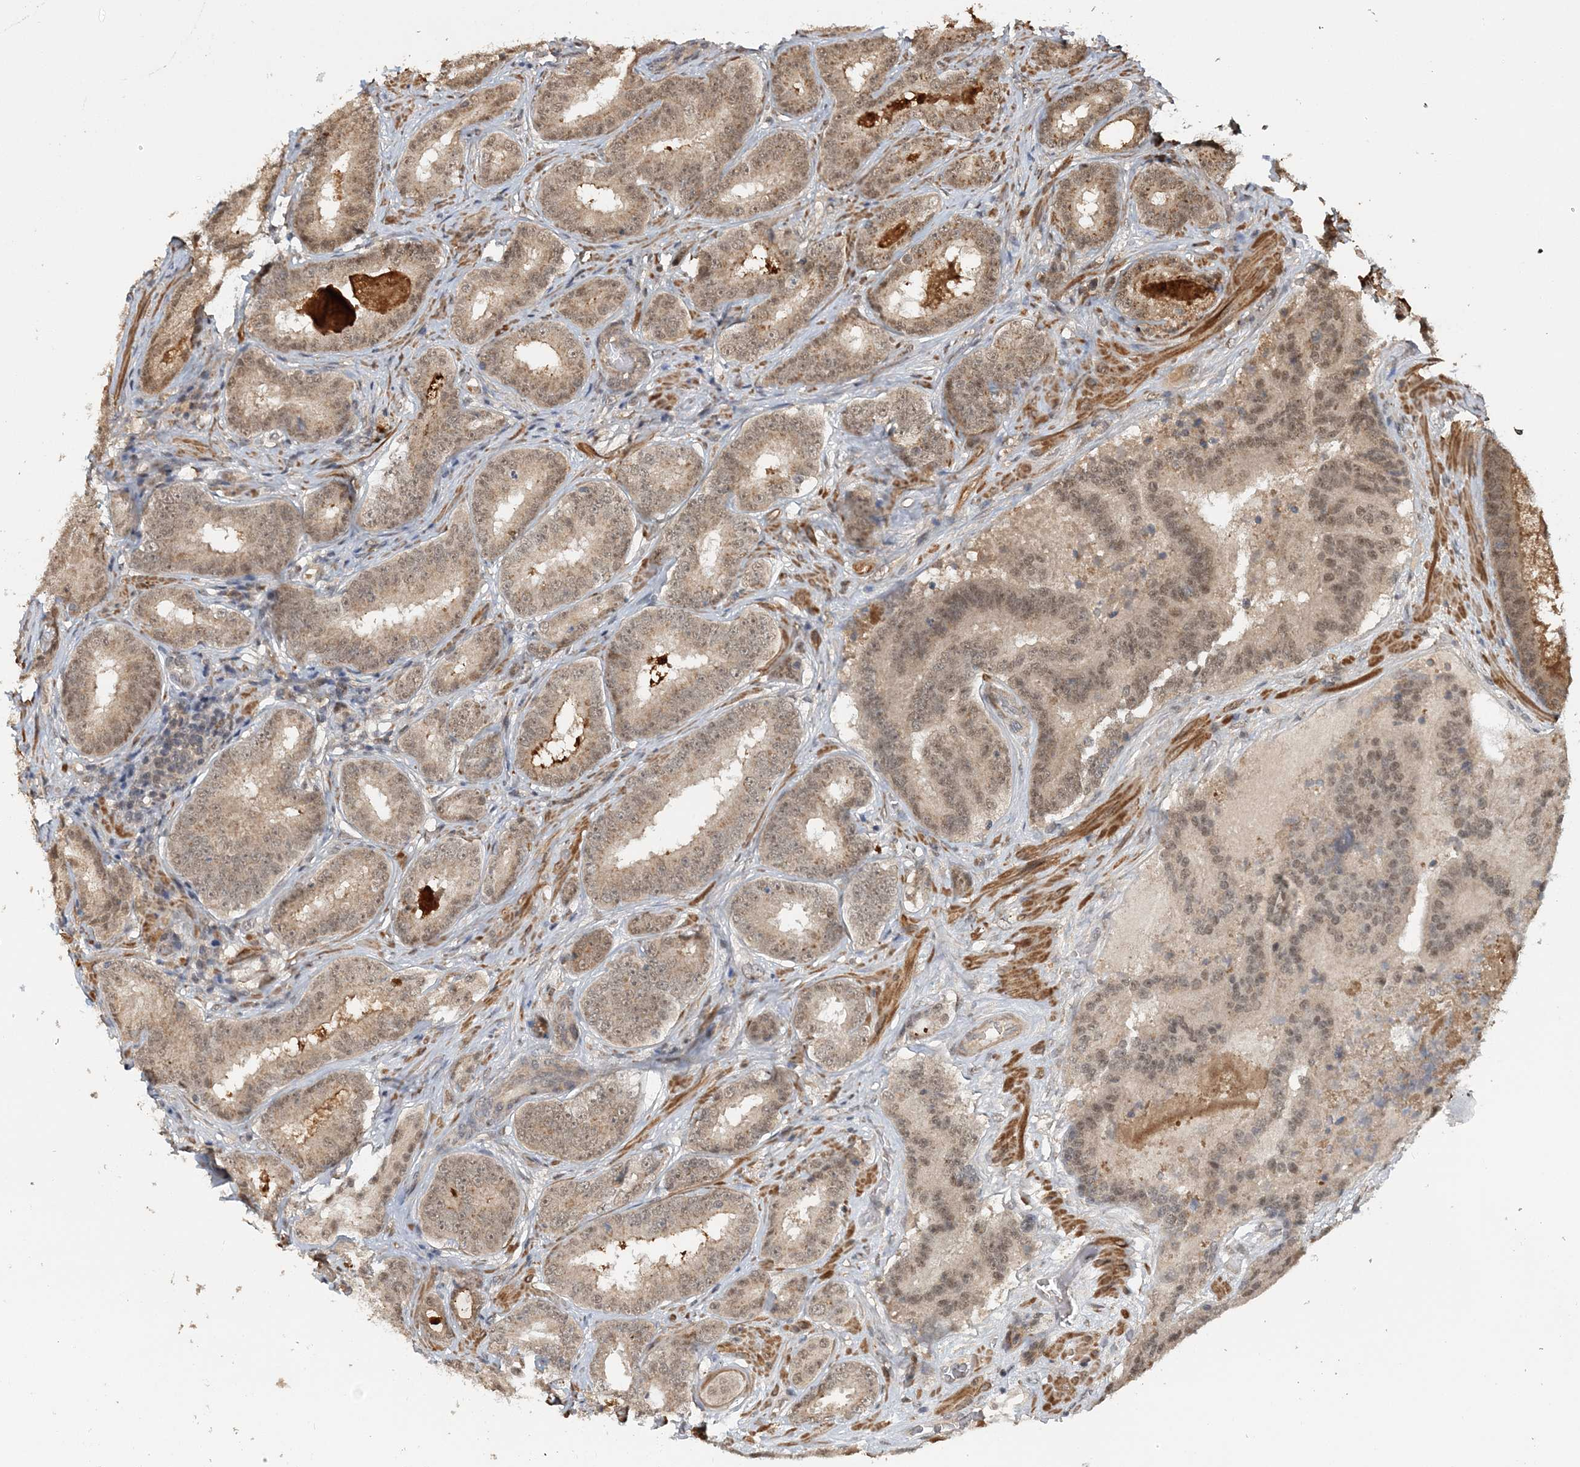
{"staining": {"intensity": "moderate", "quantity": "25%-75%", "location": "cytoplasmic/membranous,nuclear"}, "tissue": "prostate cancer", "cell_type": "Tumor cells", "image_type": "cancer", "snomed": [{"axis": "morphology", "description": "Adenocarcinoma, High grade"}, {"axis": "topography", "description": "Prostate"}], "caption": "Immunohistochemistry of prostate cancer (adenocarcinoma (high-grade)) displays medium levels of moderate cytoplasmic/membranous and nuclear expression in approximately 25%-75% of tumor cells.", "gene": "TSHZ2", "patient": {"sex": "male", "age": 57}}